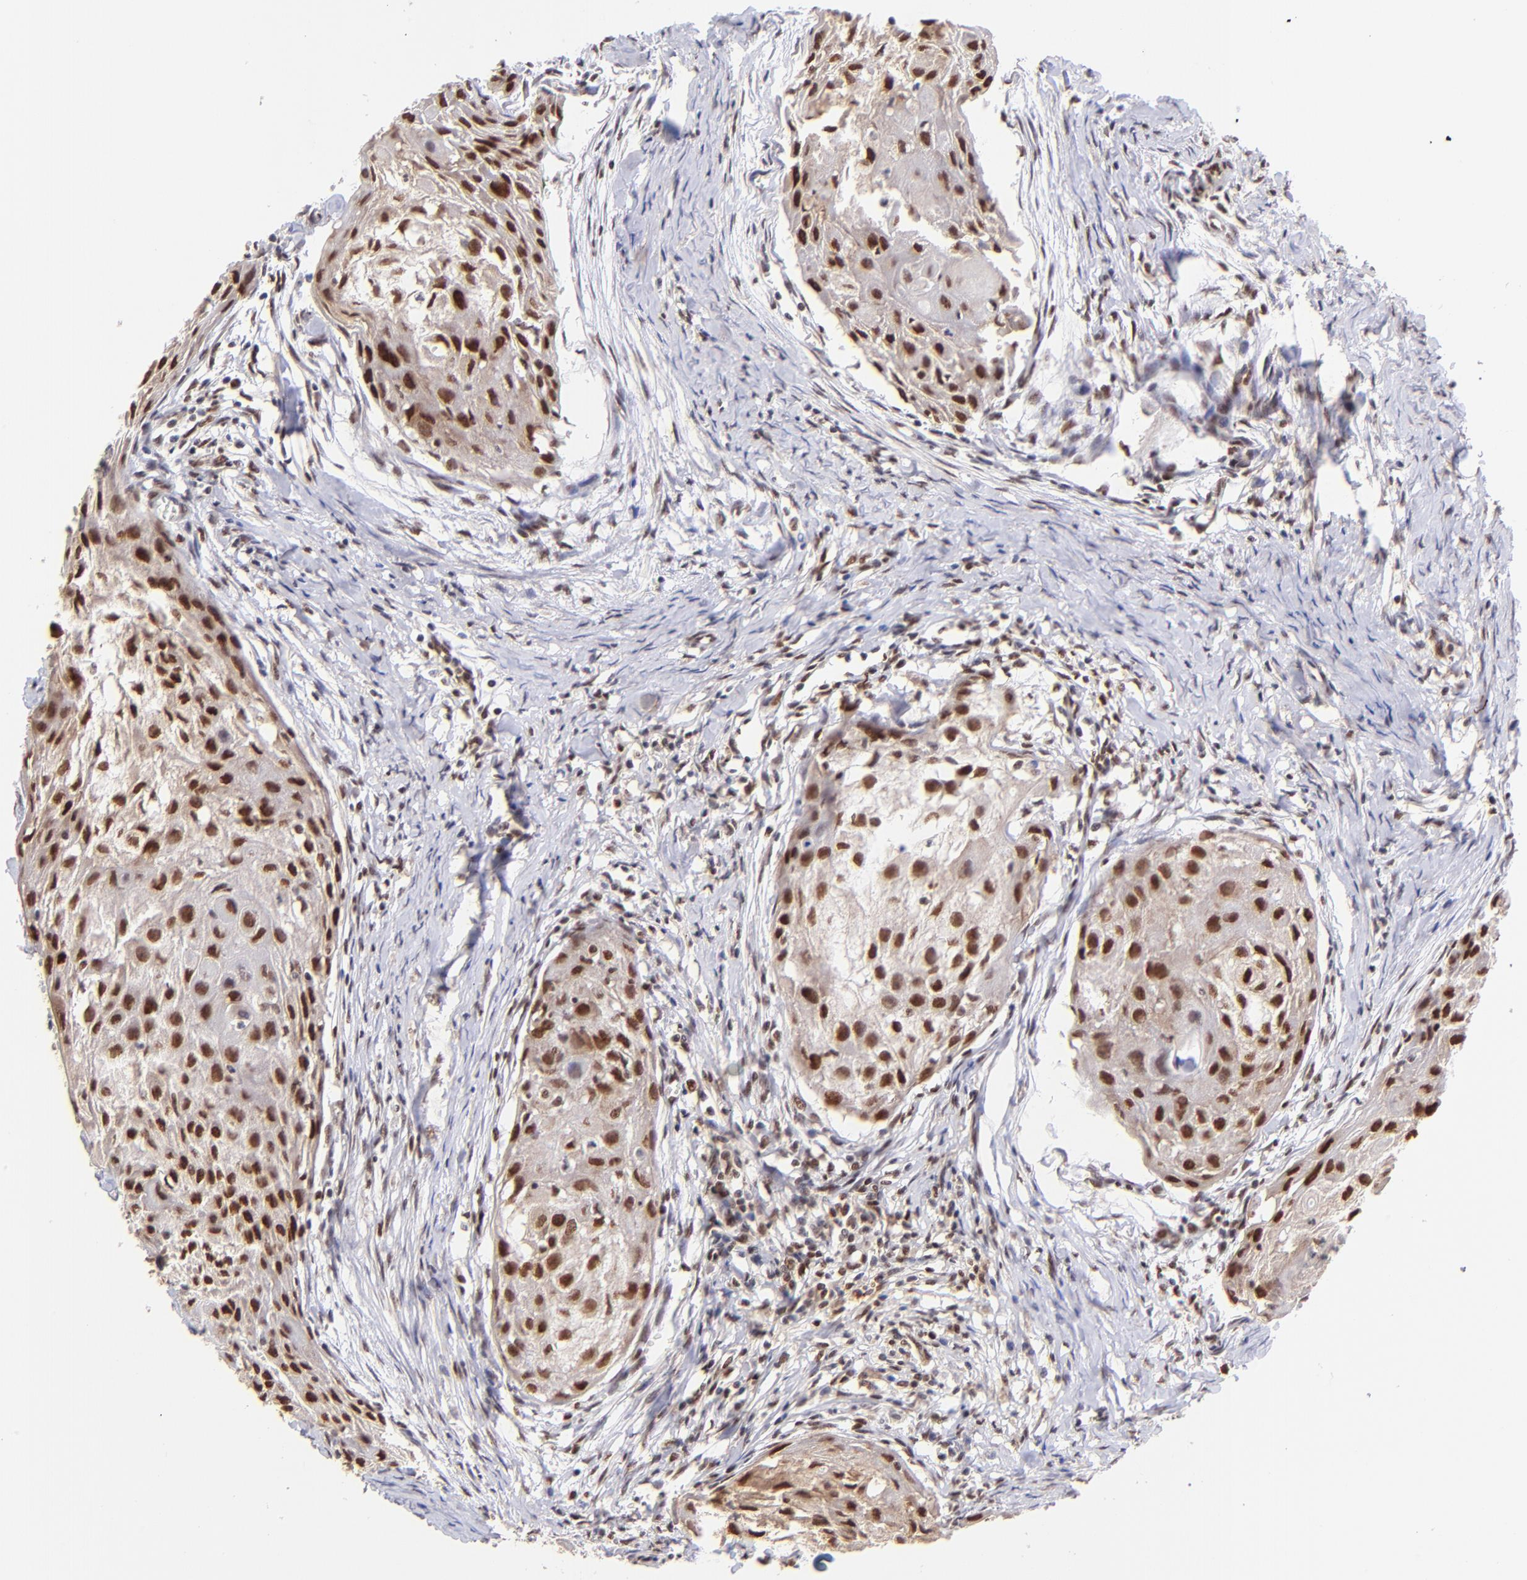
{"staining": {"intensity": "strong", "quantity": ">75%", "location": "nuclear"}, "tissue": "head and neck cancer", "cell_type": "Tumor cells", "image_type": "cancer", "snomed": [{"axis": "morphology", "description": "Squamous cell carcinoma, NOS"}, {"axis": "topography", "description": "Head-Neck"}], "caption": "About >75% of tumor cells in squamous cell carcinoma (head and neck) exhibit strong nuclear protein expression as visualized by brown immunohistochemical staining.", "gene": "MIDEAS", "patient": {"sex": "male", "age": 64}}